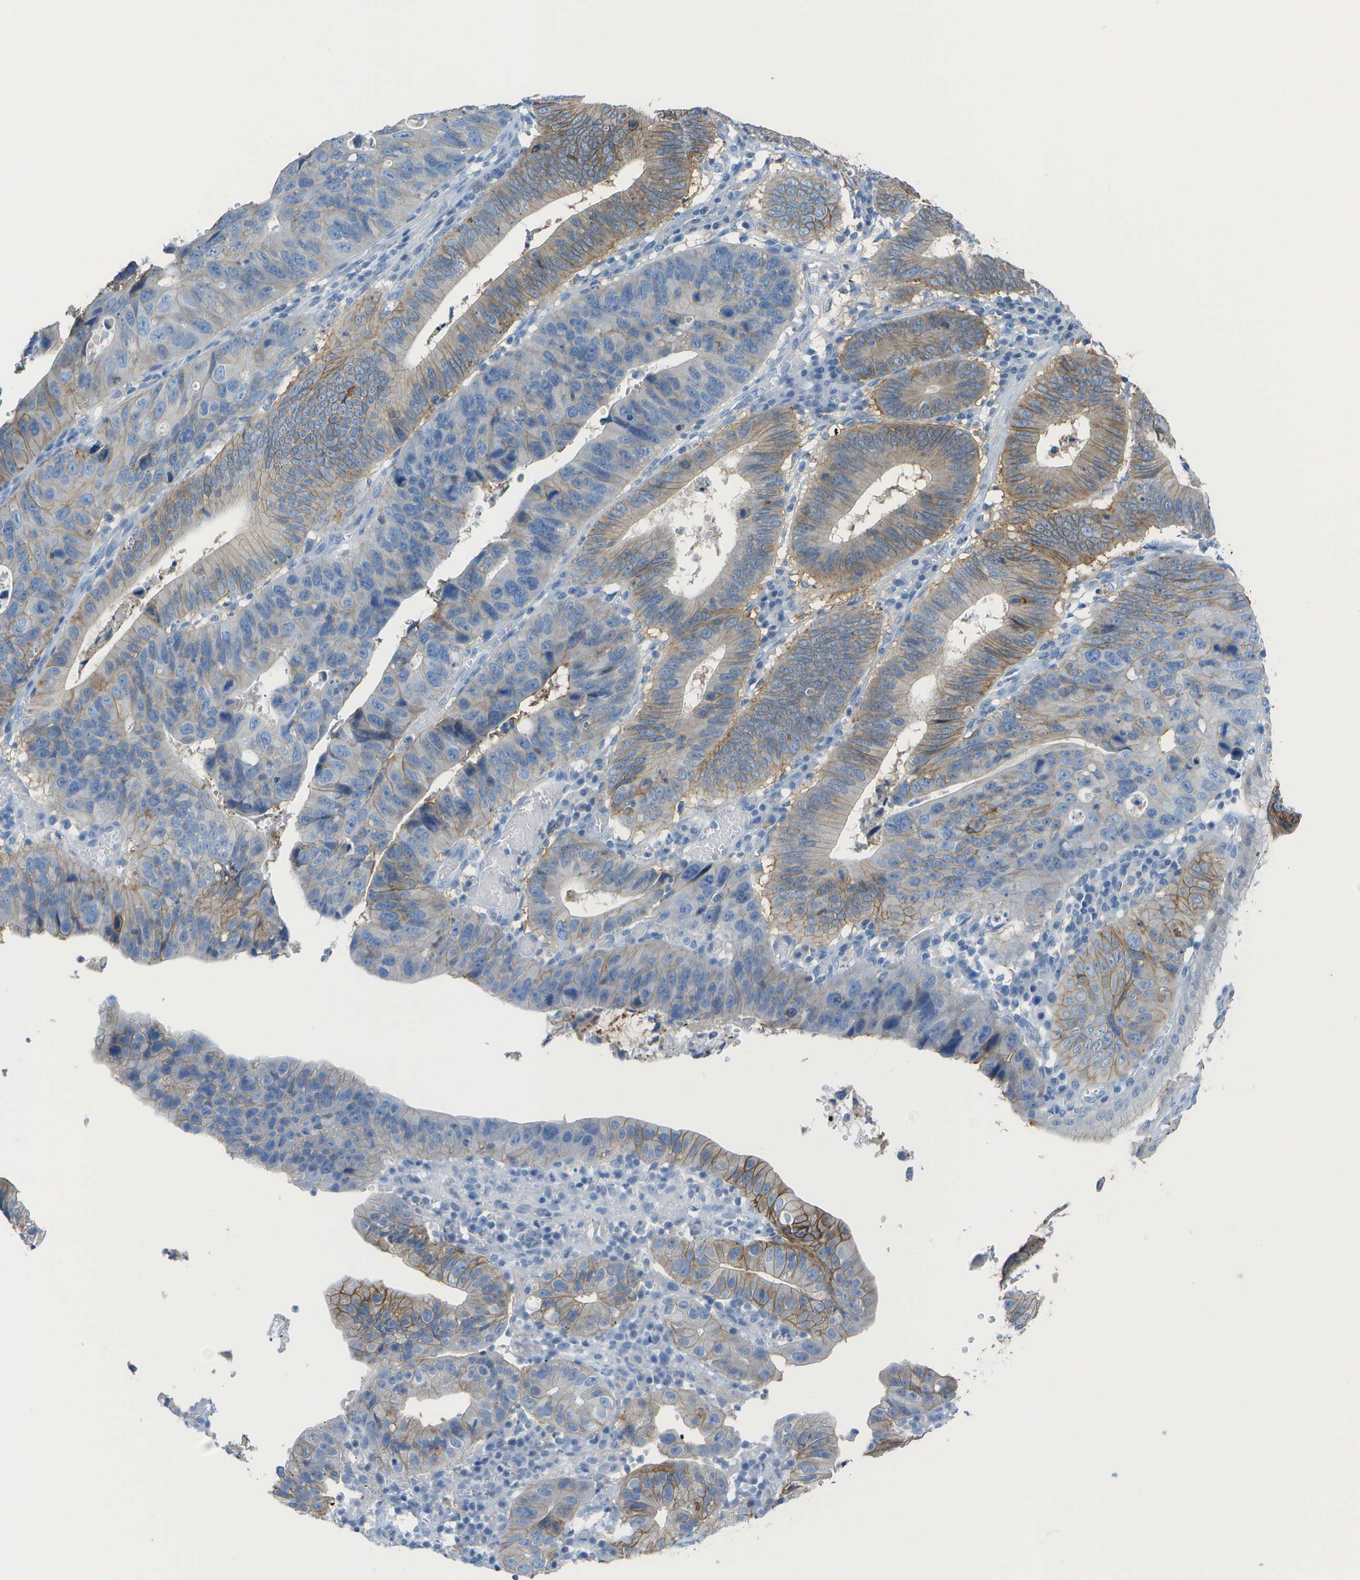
{"staining": {"intensity": "moderate", "quantity": "25%-75%", "location": "cytoplasmic/membranous"}, "tissue": "stomach cancer", "cell_type": "Tumor cells", "image_type": "cancer", "snomed": [{"axis": "morphology", "description": "Adenocarcinoma, NOS"}, {"axis": "topography", "description": "Stomach"}], "caption": "High-power microscopy captured an immunohistochemistry photomicrograph of stomach cancer (adenocarcinoma), revealing moderate cytoplasmic/membranous expression in about 25%-75% of tumor cells.", "gene": "CD46", "patient": {"sex": "male", "age": 59}}